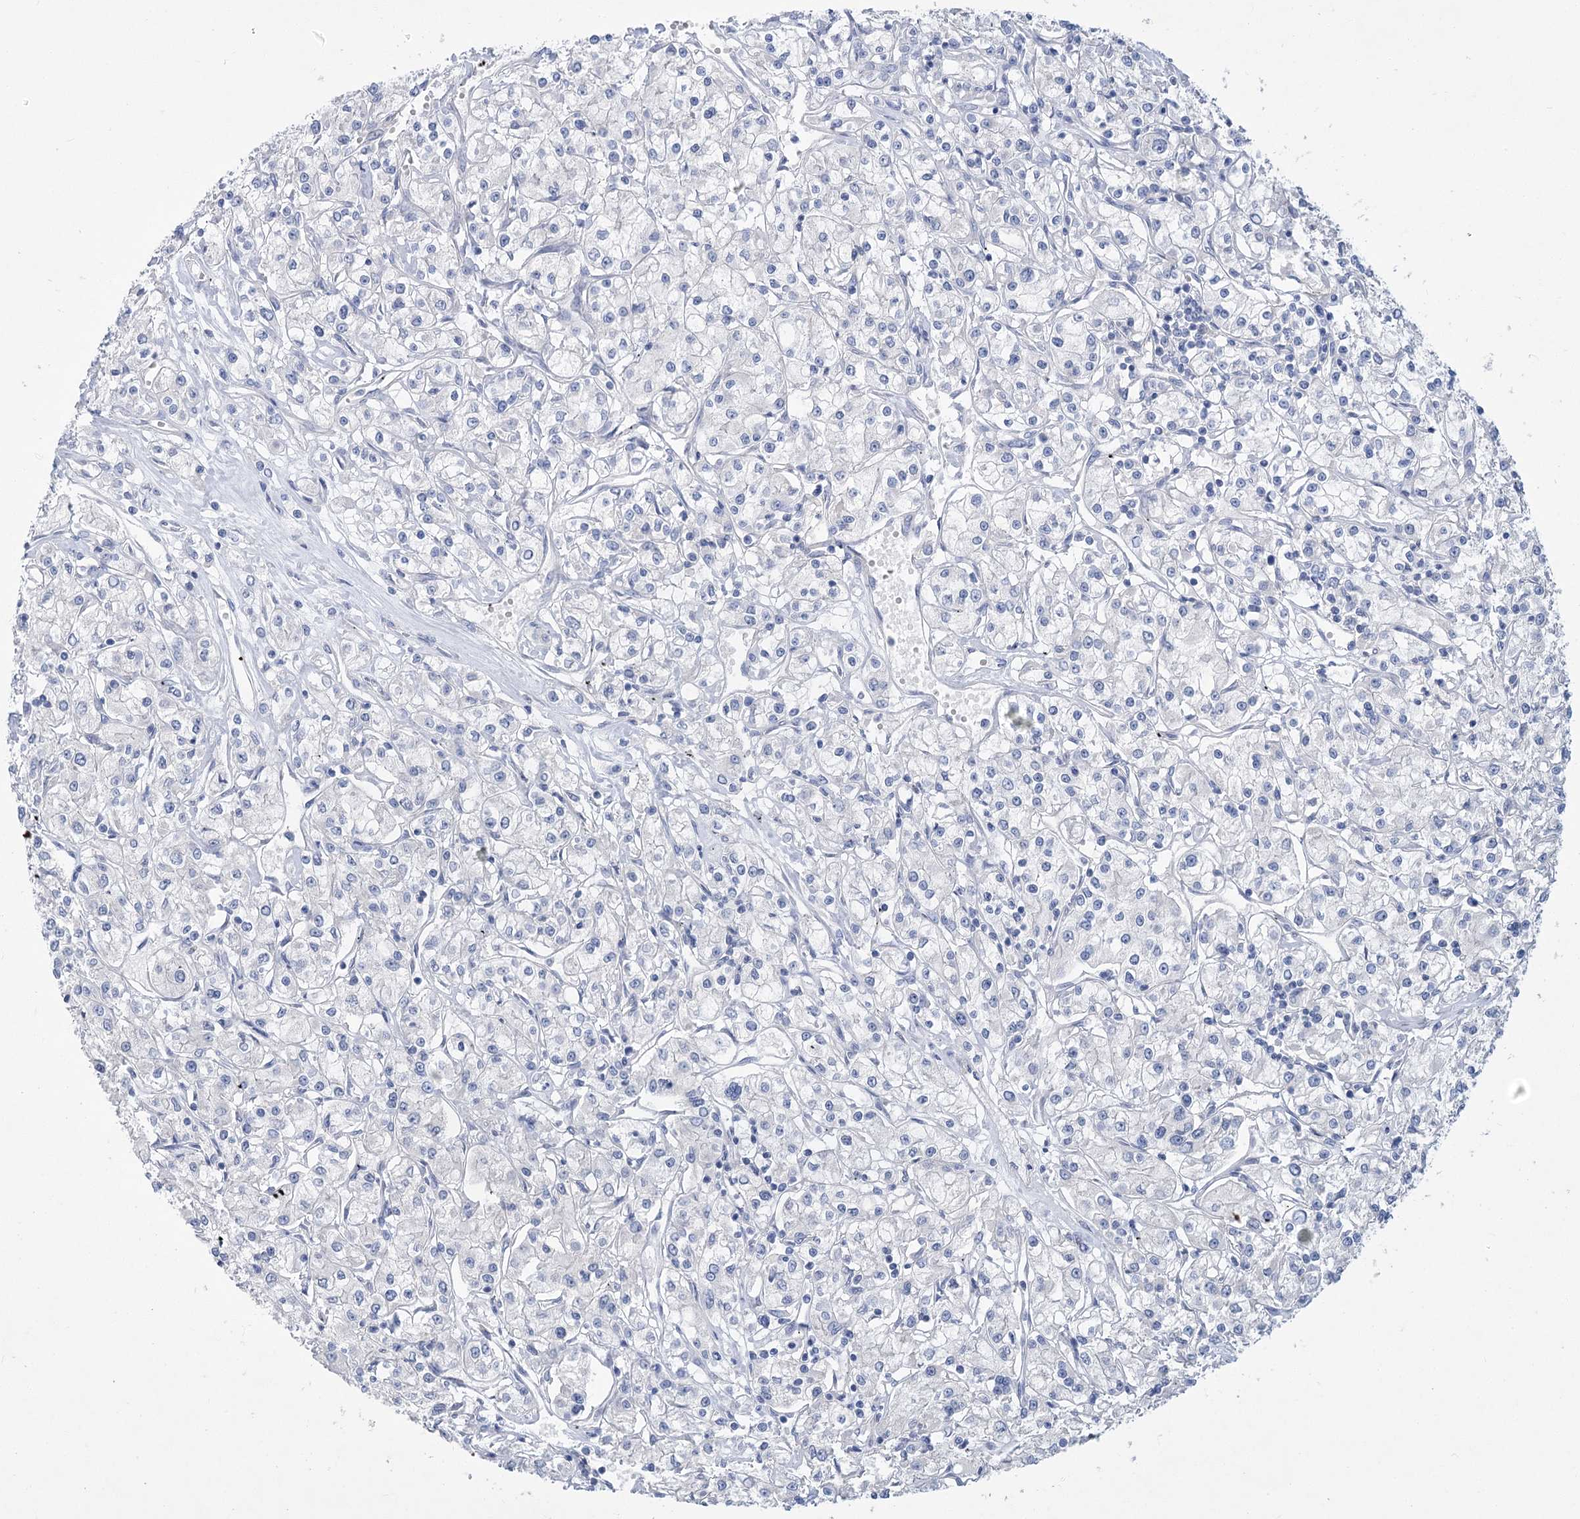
{"staining": {"intensity": "negative", "quantity": "none", "location": "none"}, "tissue": "renal cancer", "cell_type": "Tumor cells", "image_type": "cancer", "snomed": [{"axis": "morphology", "description": "Adenocarcinoma, NOS"}, {"axis": "topography", "description": "Kidney"}], "caption": "High power microscopy histopathology image of an immunohistochemistry (IHC) photomicrograph of renal cancer, revealing no significant staining in tumor cells.", "gene": "SLC9A3", "patient": {"sex": "female", "age": 59}}